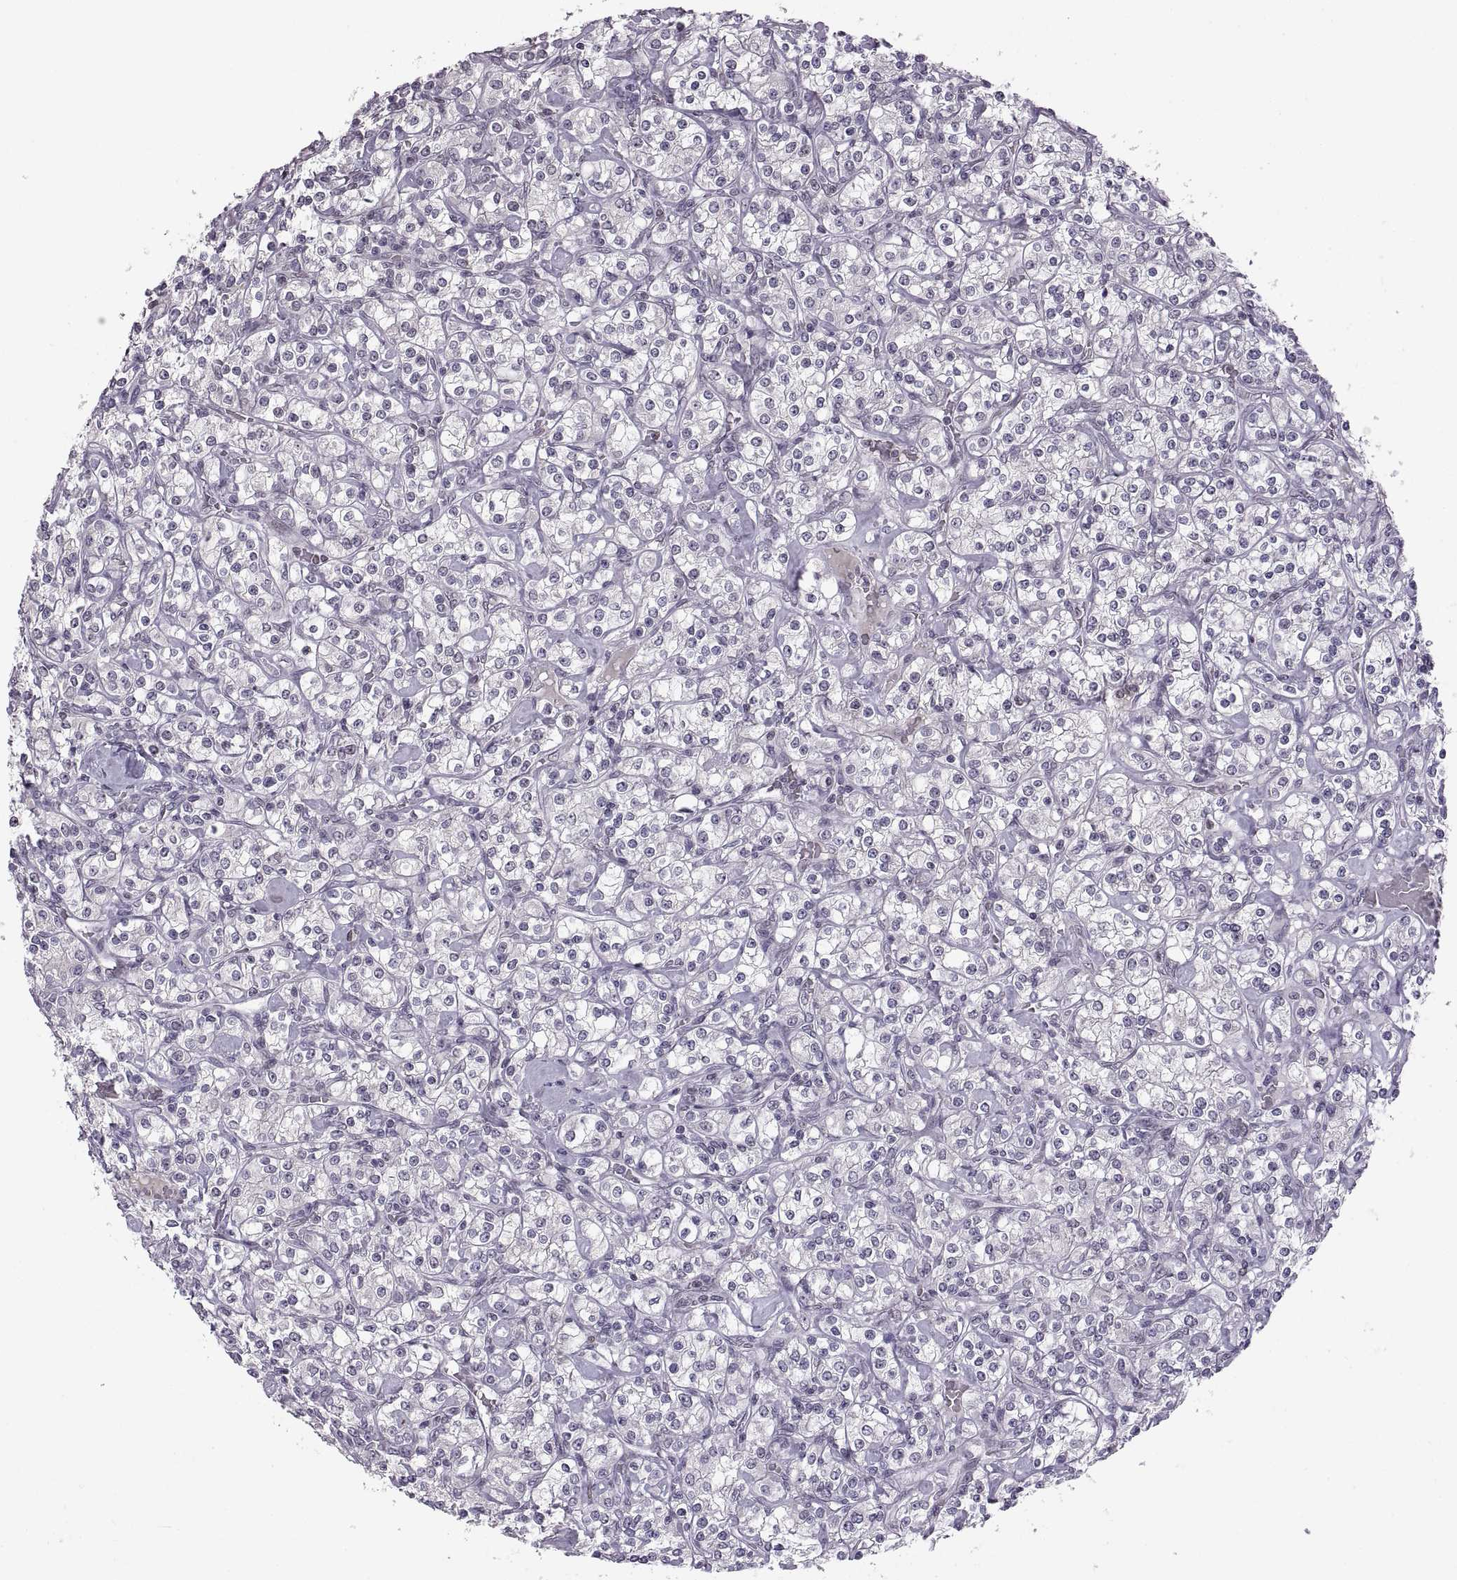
{"staining": {"intensity": "negative", "quantity": "none", "location": "none"}, "tissue": "renal cancer", "cell_type": "Tumor cells", "image_type": "cancer", "snomed": [{"axis": "morphology", "description": "Adenocarcinoma, NOS"}, {"axis": "topography", "description": "Kidney"}], "caption": "Immunohistochemistry of renal cancer reveals no expression in tumor cells.", "gene": "NEK2", "patient": {"sex": "male", "age": 77}}